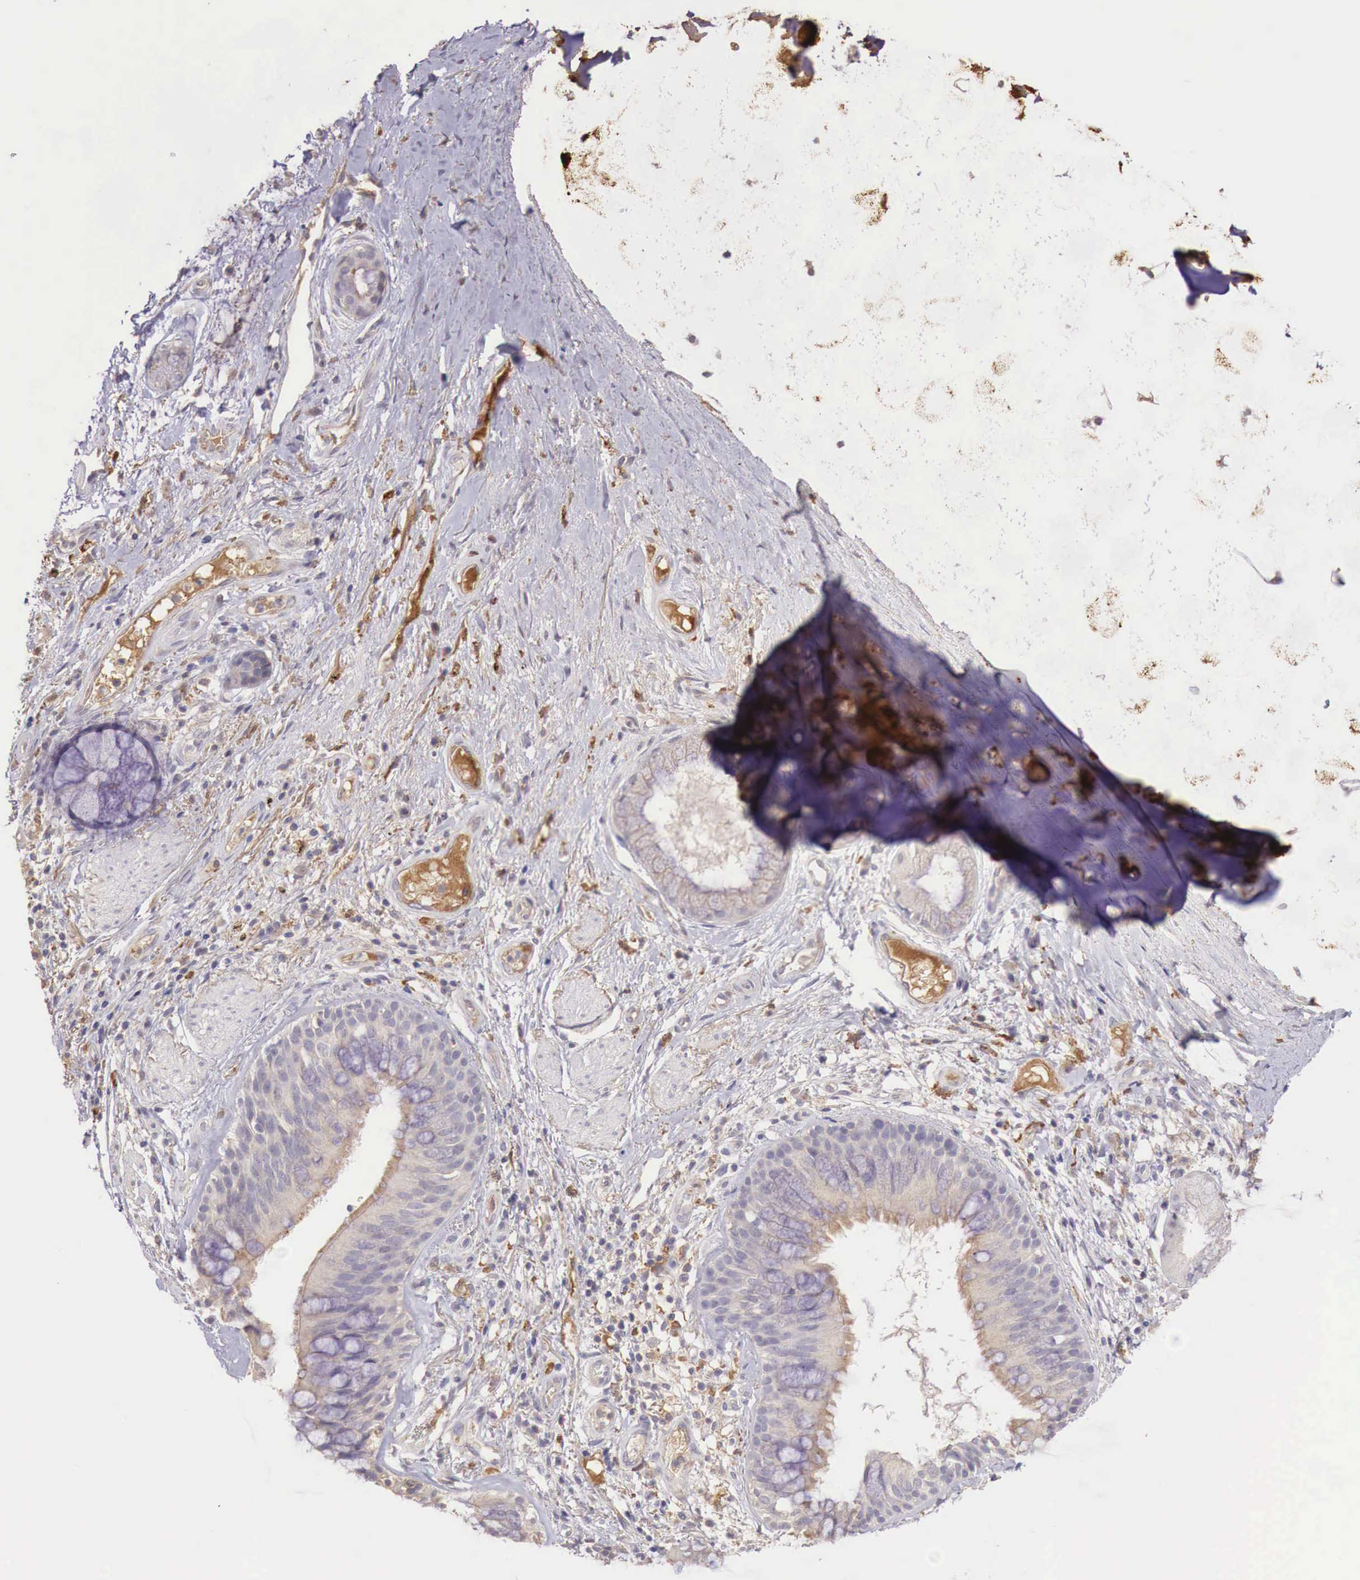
{"staining": {"intensity": "moderate", "quantity": ">75%", "location": "cytoplasmic/membranous"}, "tissue": "bronchus", "cell_type": "Respiratory epithelial cells", "image_type": "normal", "snomed": [{"axis": "morphology", "description": "Normal tissue, NOS"}, {"axis": "topography", "description": "Bronchus"}, {"axis": "topography", "description": "Lung"}], "caption": "An image showing moderate cytoplasmic/membranous staining in about >75% of respiratory epithelial cells in unremarkable bronchus, as visualized by brown immunohistochemical staining.", "gene": "CHRDL1", "patient": {"sex": "female", "age": 57}}